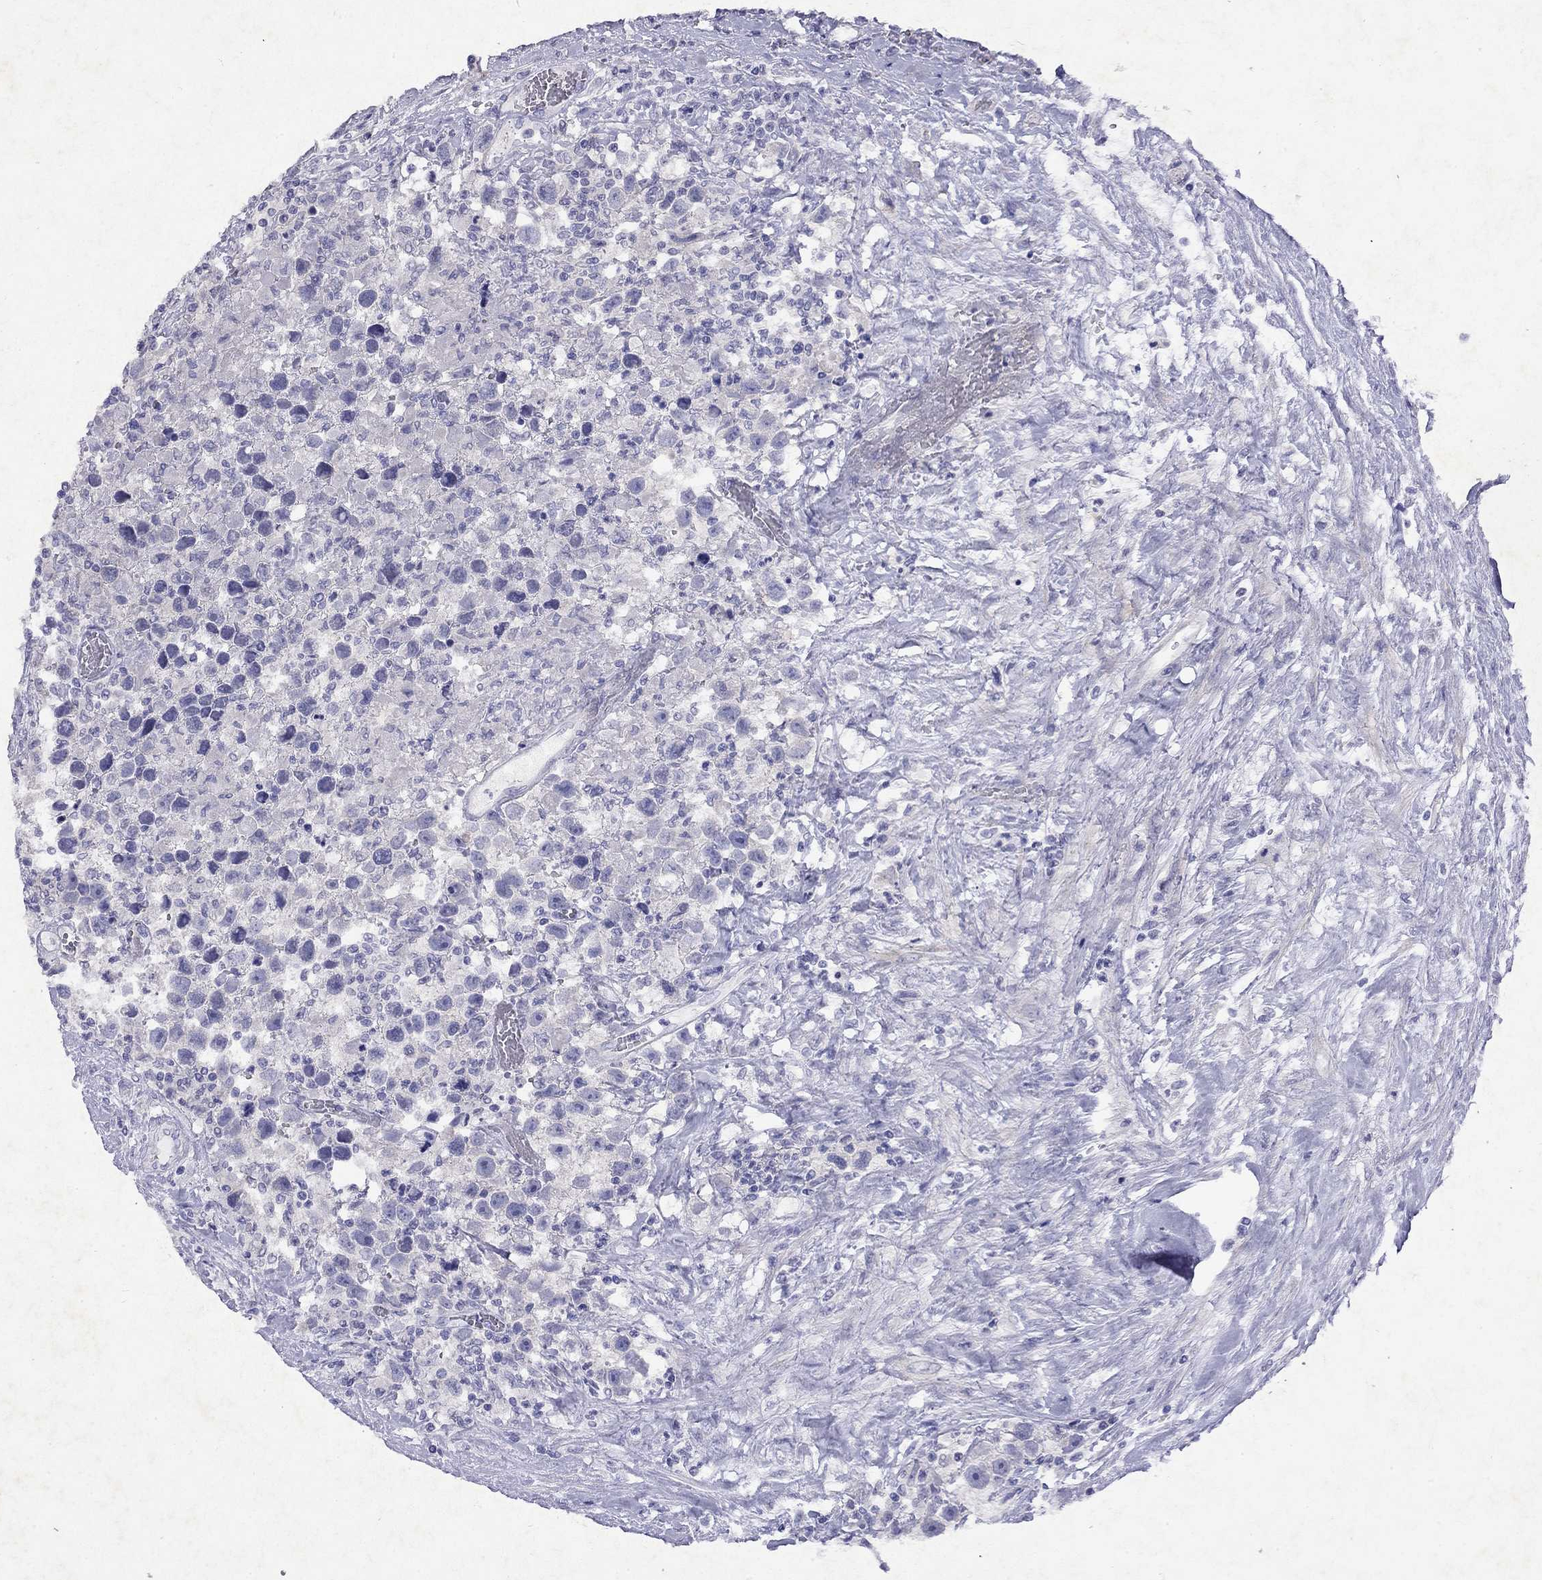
{"staining": {"intensity": "negative", "quantity": "none", "location": "none"}, "tissue": "testis cancer", "cell_type": "Tumor cells", "image_type": "cancer", "snomed": [{"axis": "morphology", "description": "Seminoma, NOS"}, {"axis": "topography", "description": "Testis"}], "caption": "Tumor cells show no significant protein expression in testis cancer (seminoma).", "gene": "GNAT3", "patient": {"sex": "male", "age": 43}}